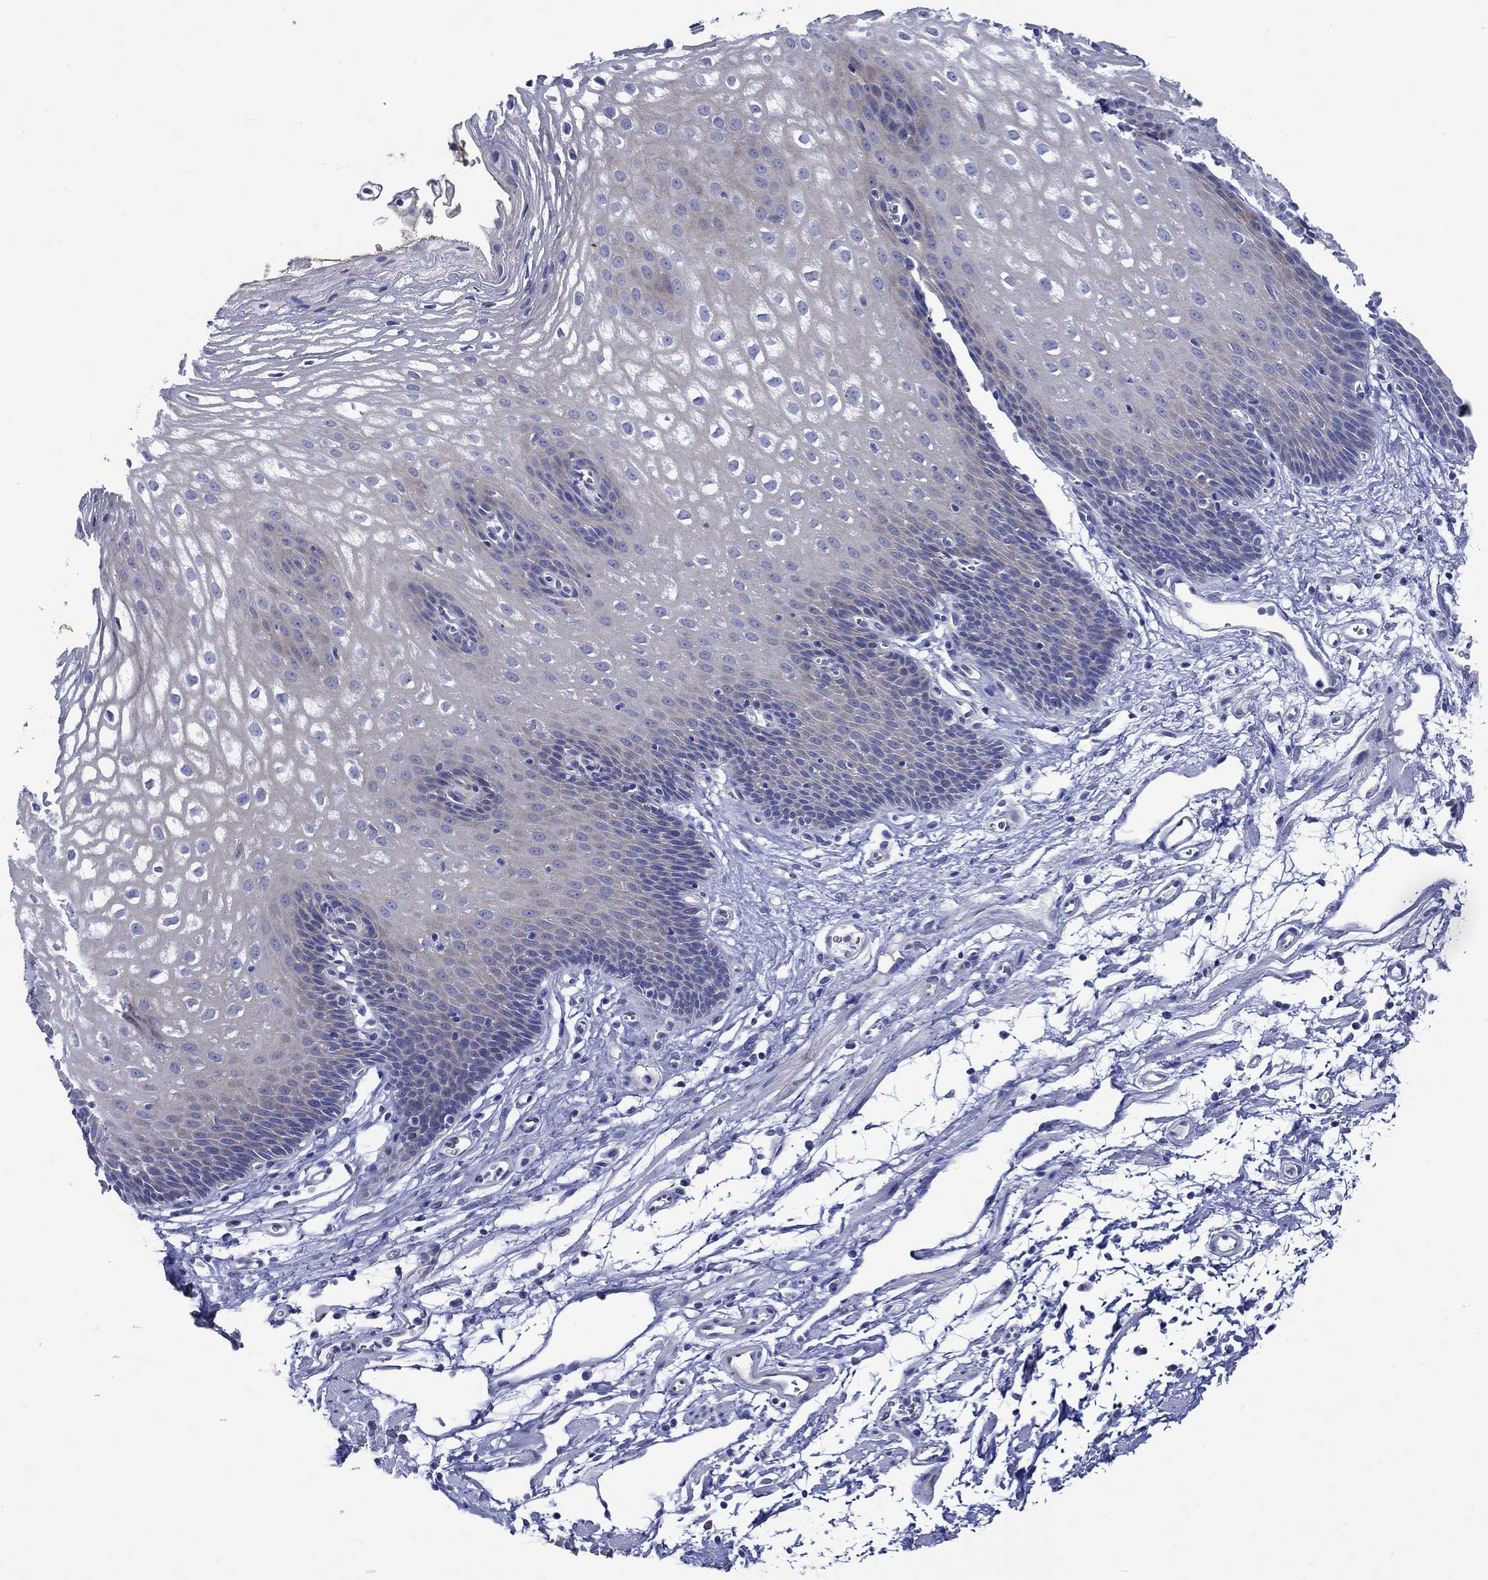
{"staining": {"intensity": "negative", "quantity": "none", "location": "none"}, "tissue": "esophagus", "cell_type": "Squamous epithelial cells", "image_type": "normal", "snomed": [{"axis": "morphology", "description": "Normal tissue, NOS"}, {"axis": "topography", "description": "Esophagus"}], "caption": "Immunohistochemistry (IHC) image of normal esophagus: esophagus stained with DAB displays no significant protein positivity in squamous epithelial cells.", "gene": "NRIP3", "patient": {"sex": "male", "age": 72}}